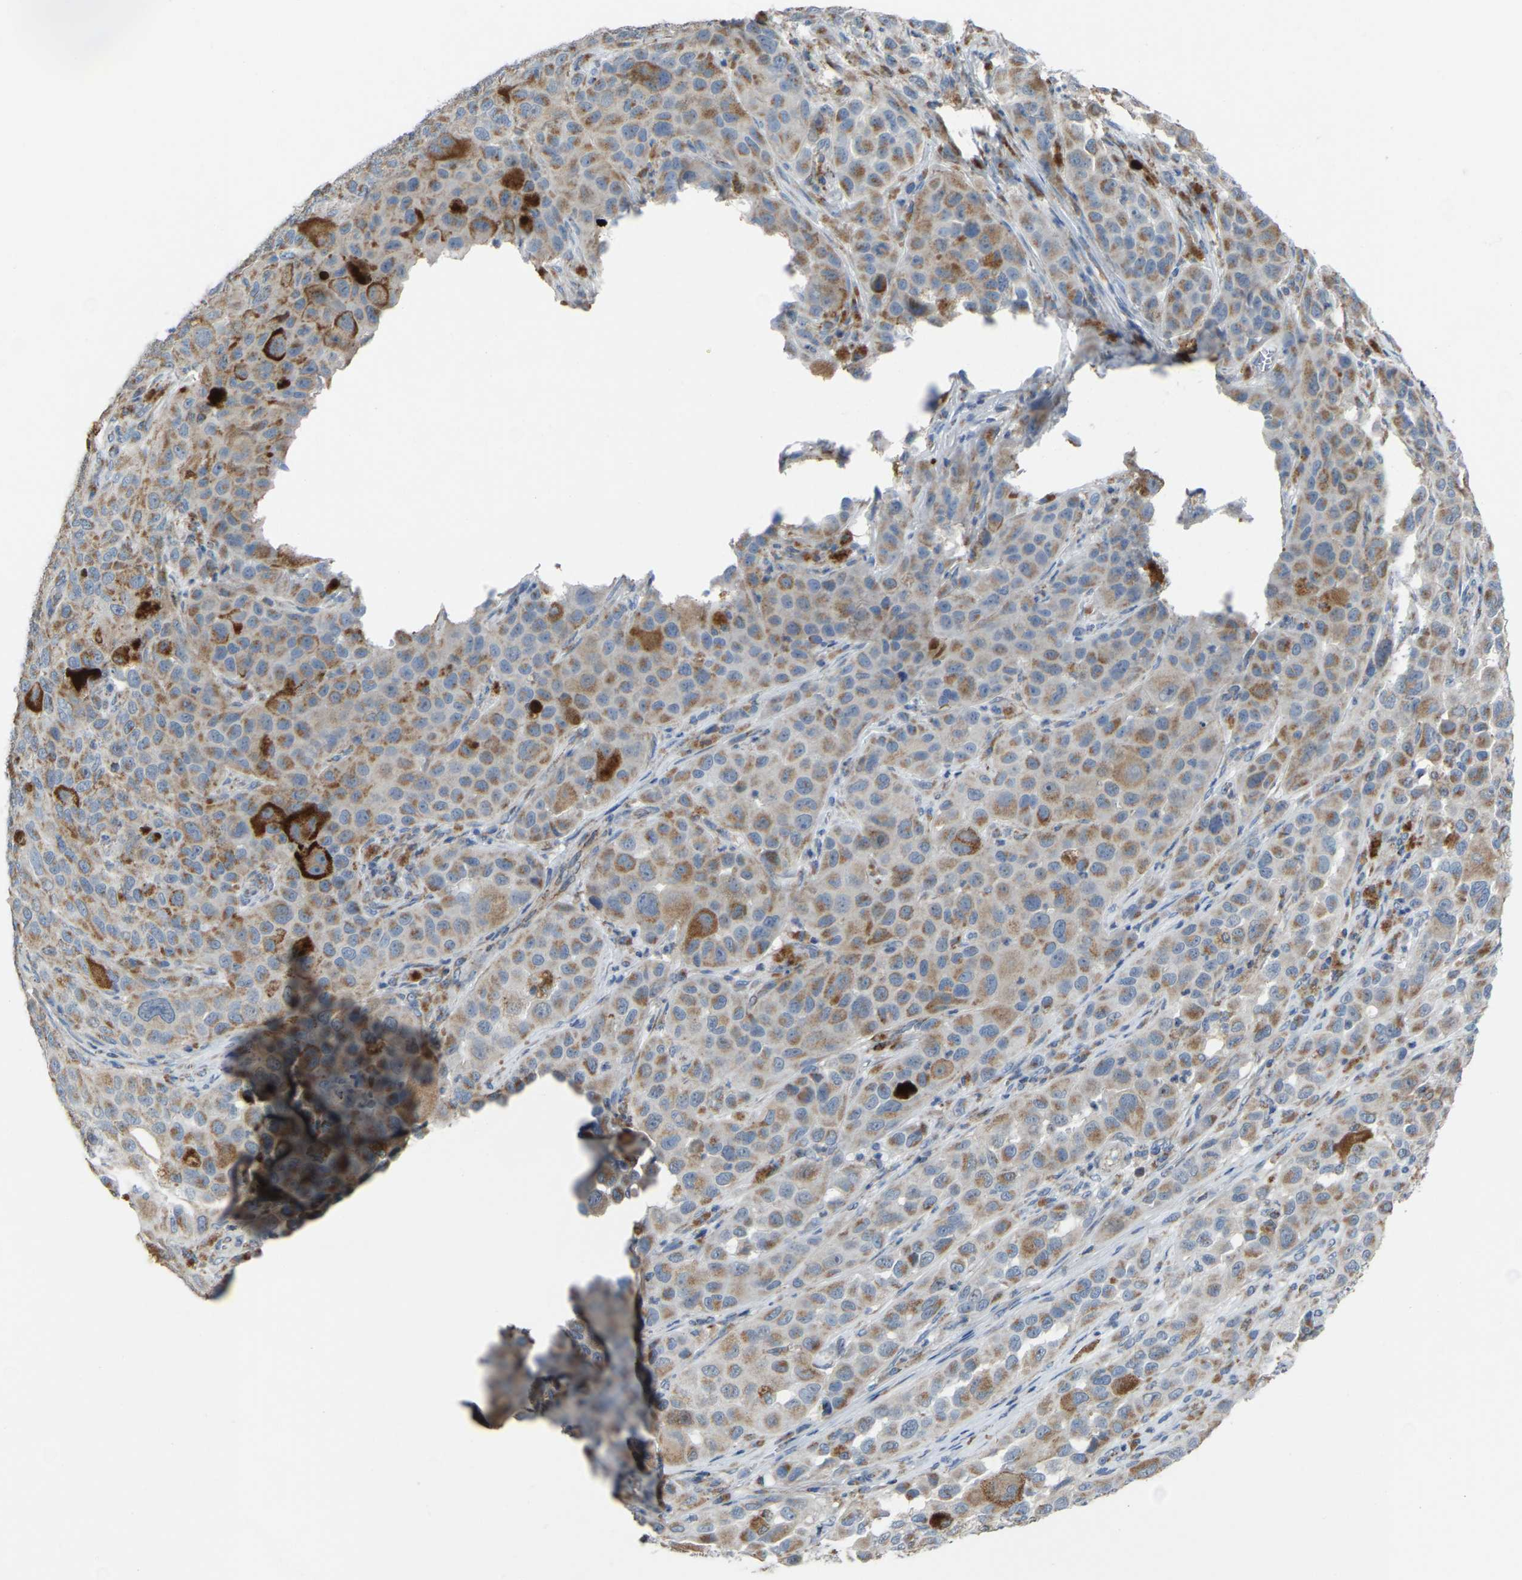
{"staining": {"intensity": "moderate", "quantity": ">75%", "location": "cytoplasmic/membranous"}, "tissue": "melanoma", "cell_type": "Tumor cells", "image_type": "cancer", "snomed": [{"axis": "morphology", "description": "Malignant melanoma, NOS"}, {"axis": "topography", "description": "Skin"}], "caption": "A brown stain labels moderate cytoplasmic/membranous expression of a protein in human malignant melanoma tumor cells.", "gene": "CANT1", "patient": {"sex": "male", "age": 96}}